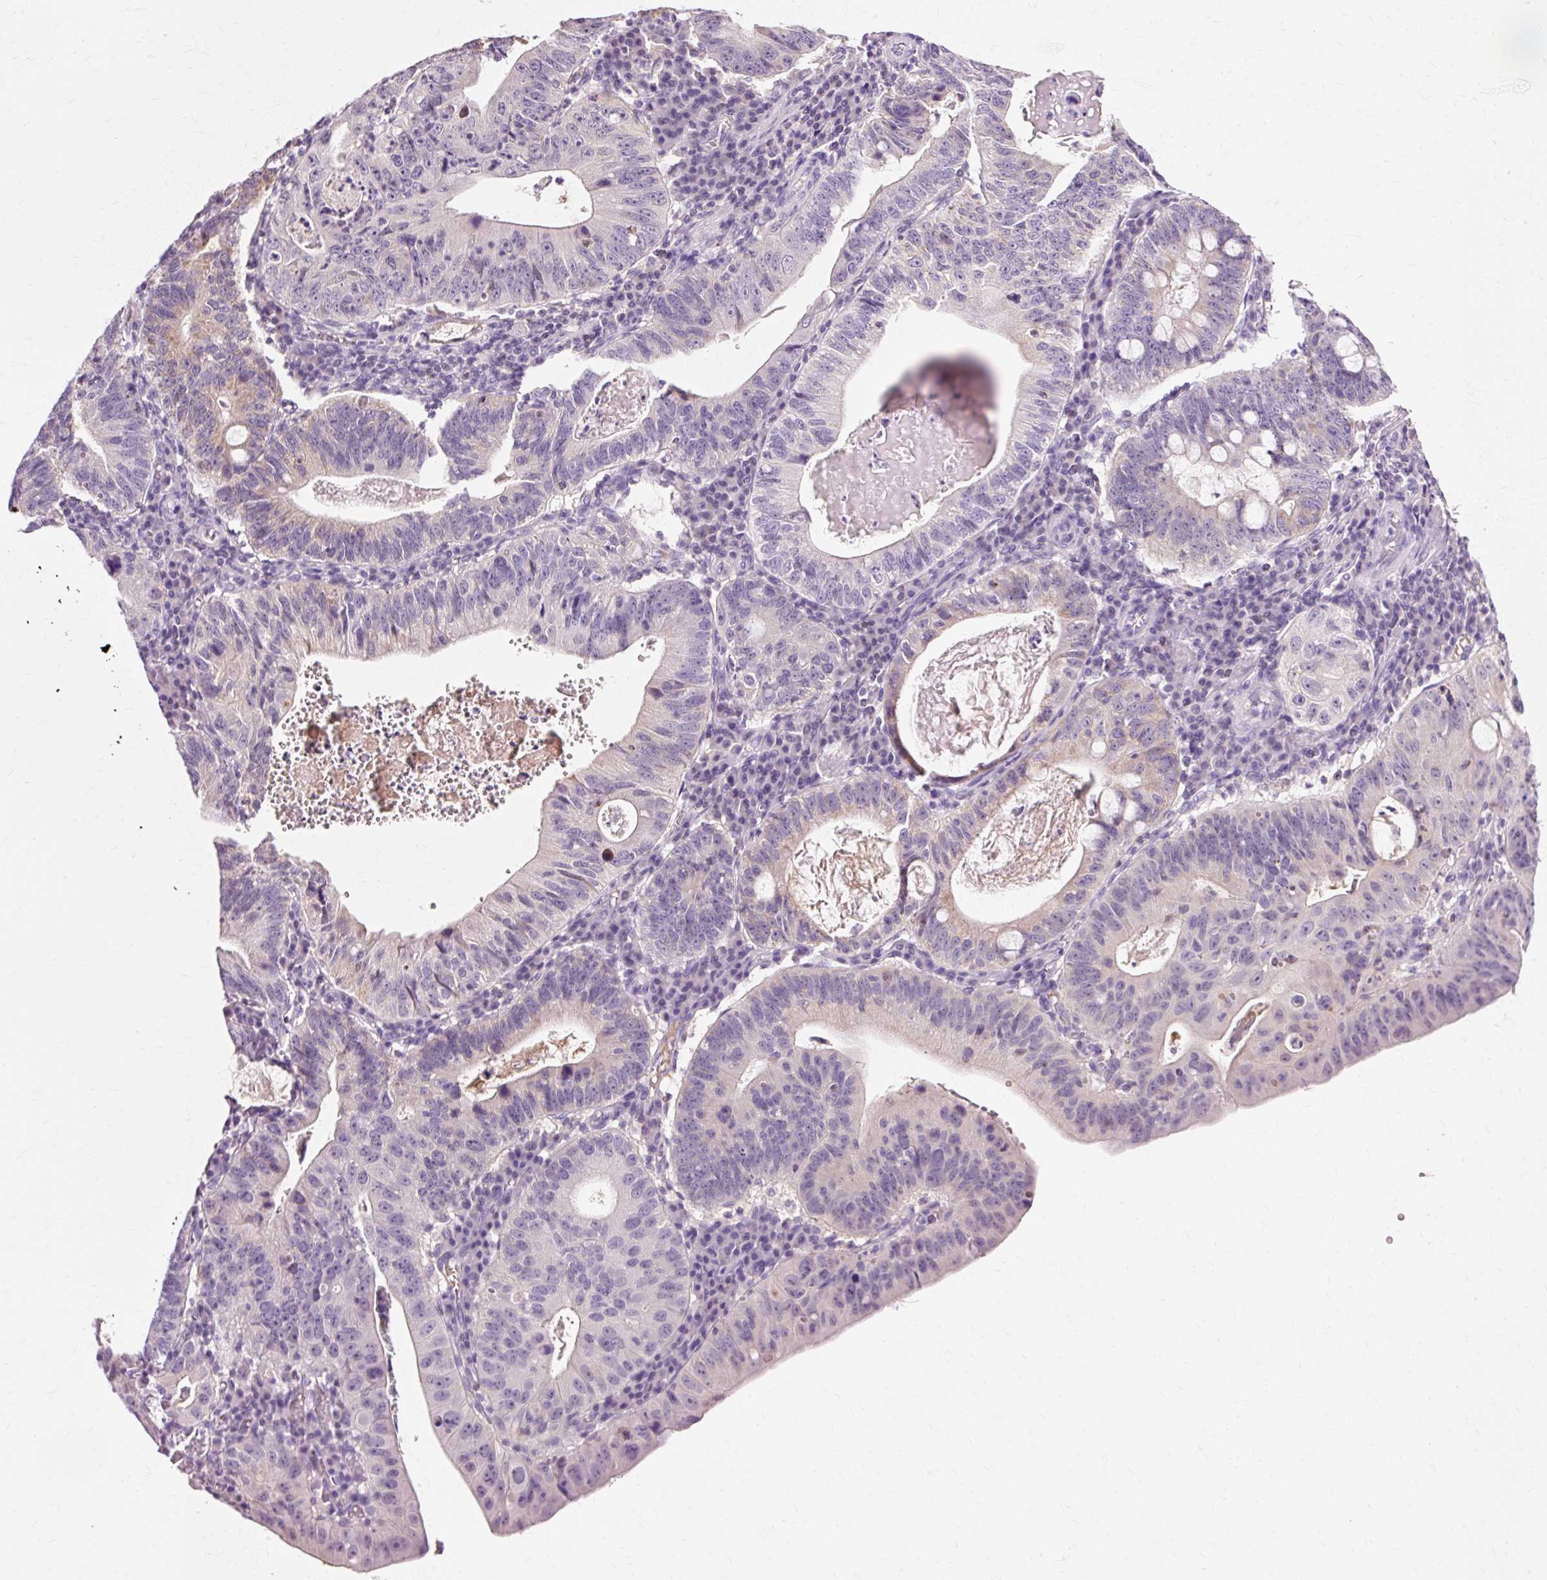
{"staining": {"intensity": "negative", "quantity": "none", "location": "none"}, "tissue": "stomach cancer", "cell_type": "Tumor cells", "image_type": "cancer", "snomed": [{"axis": "morphology", "description": "Adenocarcinoma, NOS"}, {"axis": "topography", "description": "Stomach"}], "caption": "Immunohistochemistry (IHC) photomicrograph of neoplastic tissue: human stomach cancer (adenocarcinoma) stained with DAB shows no significant protein positivity in tumor cells.", "gene": "VN1R2", "patient": {"sex": "male", "age": 59}}